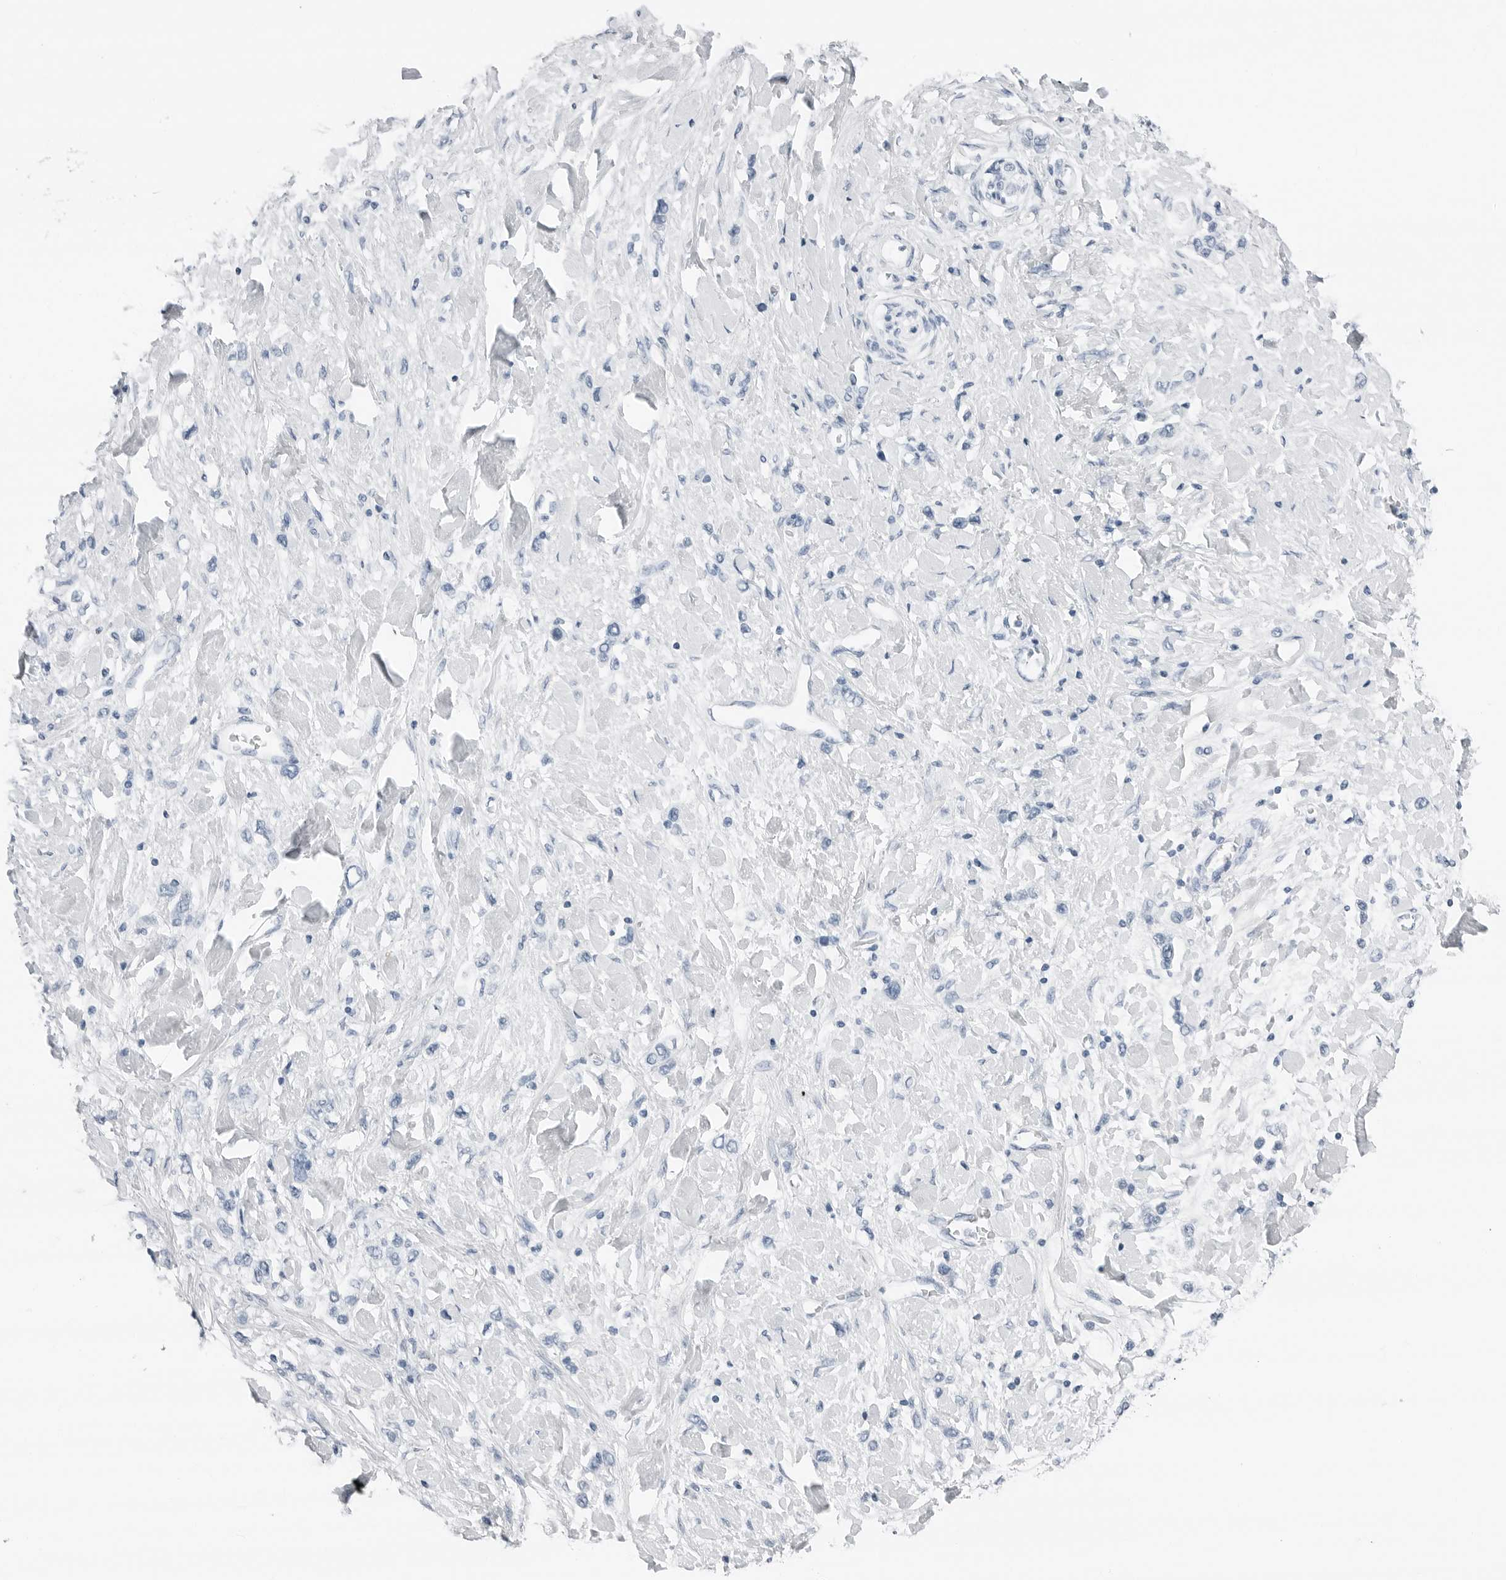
{"staining": {"intensity": "negative", "quantity": "none", "location": "none"}, "tissue": "stomach cancer", "cell_type": "Tumor cells", "image_type": "cancer", "snomed": [{"axis": "morphology", "description": "Adenocarcinoma, NOS"}, {"axis": "topography", "description": "Stomach"}], "caption": "IHC of human stomach adenocarcinoma exhibits no staining in tumor cells.", "gene": "SLPI", "patient": {"sex": "female", "age": 65}}